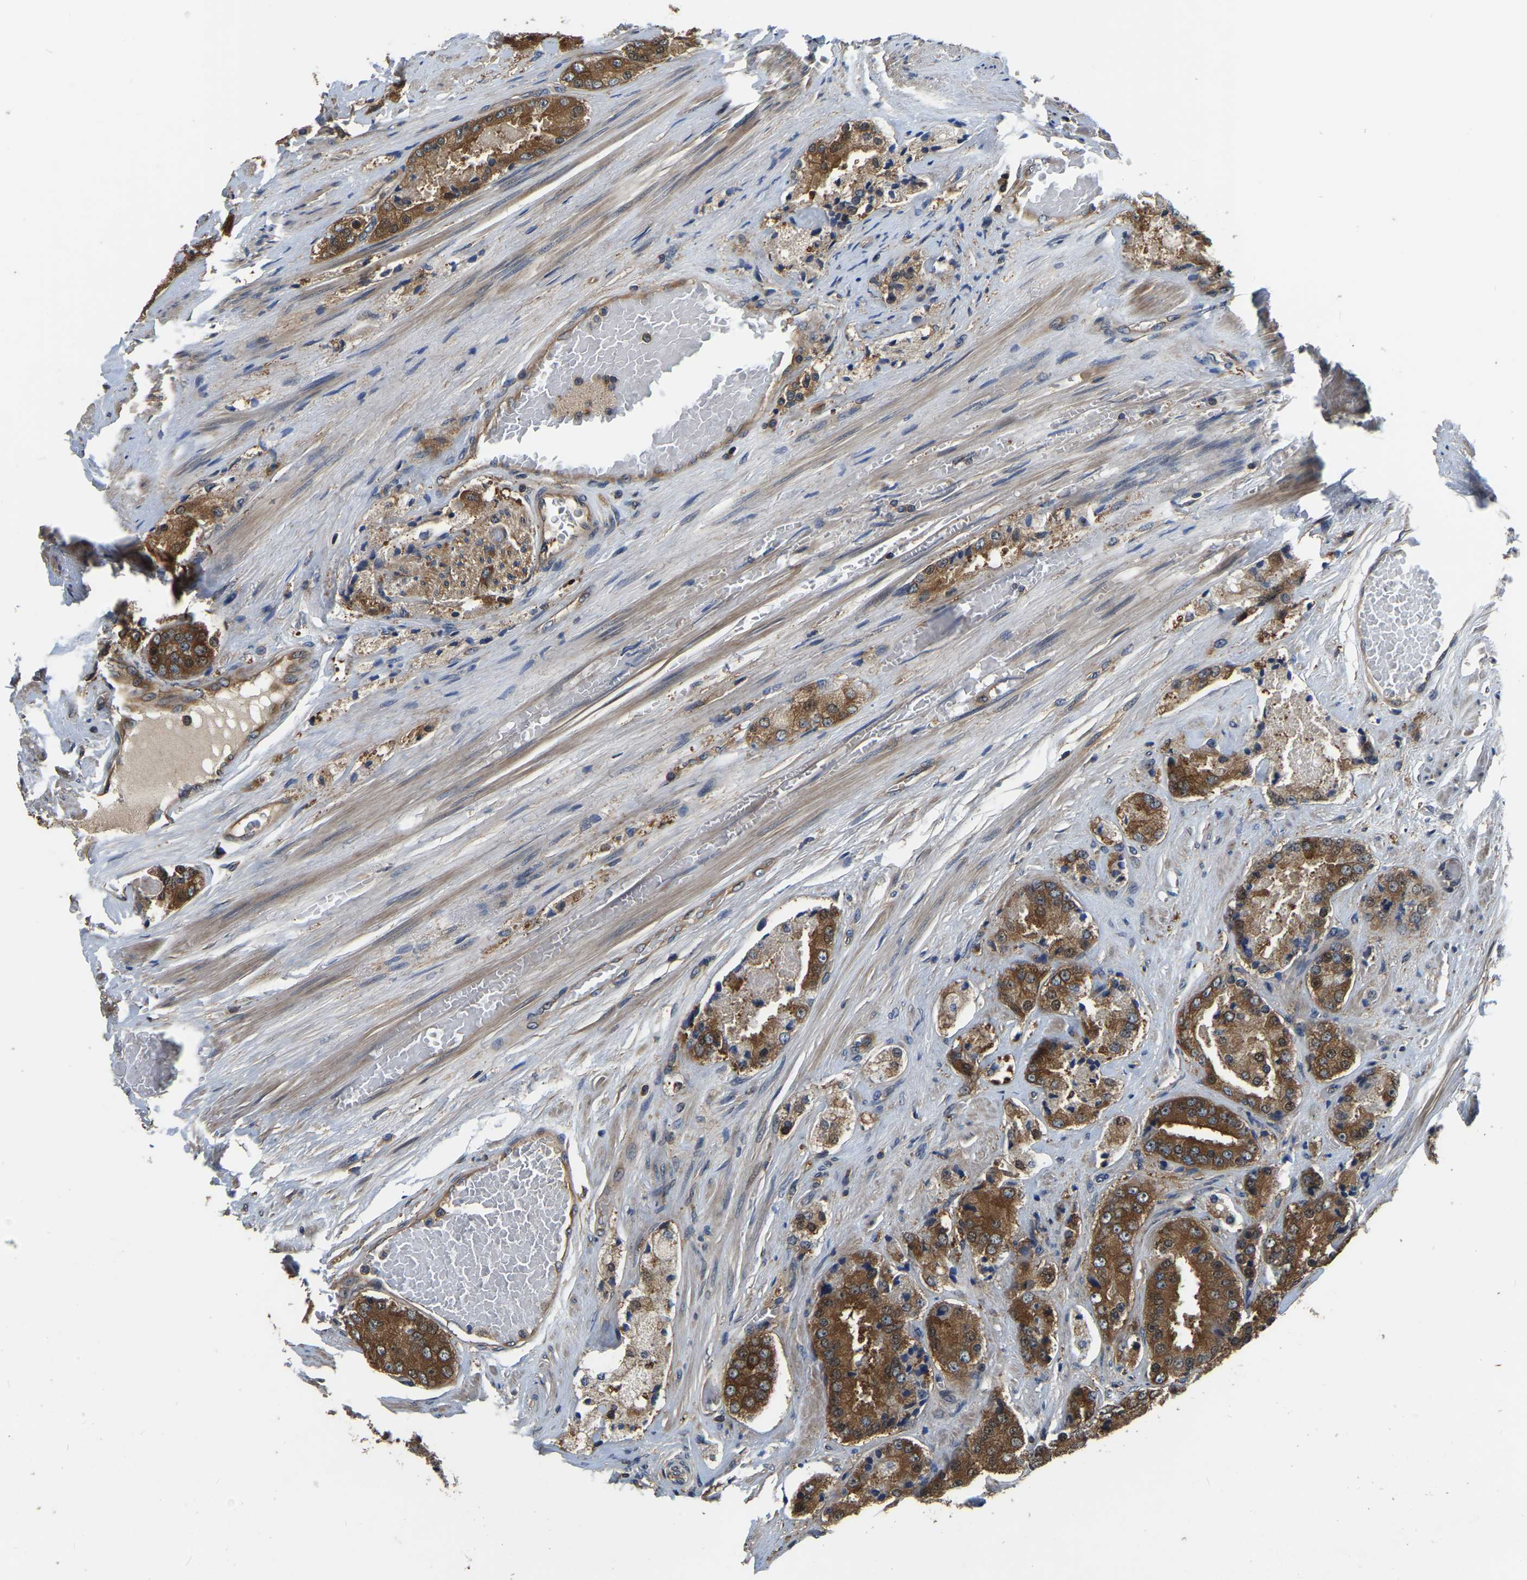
{"staining": {"intensity": "strong", "quantity": ">75%", "location": "cytoplasmic/membranous"}, "tissue": "prostate cancer", "cell_type": "Tumor cells", "image_type": "cancer", "snomed": [{"axis": "morphology", "description": "Adenocarcinoma, High grade"}, {"axis": "topography", "description": "Prostate"}], "caption": "Tumor cells demonstrate high levels of strong cytoplasmic/membranous positivity in about >75% of cells in human prostate cancer. Using DAB (brown) and hematoxylin (blue) stains, captured at high magnification using brightfield microscopy.", "gene": "GARS1", "patient": {"sex": "male", "age": 65}}